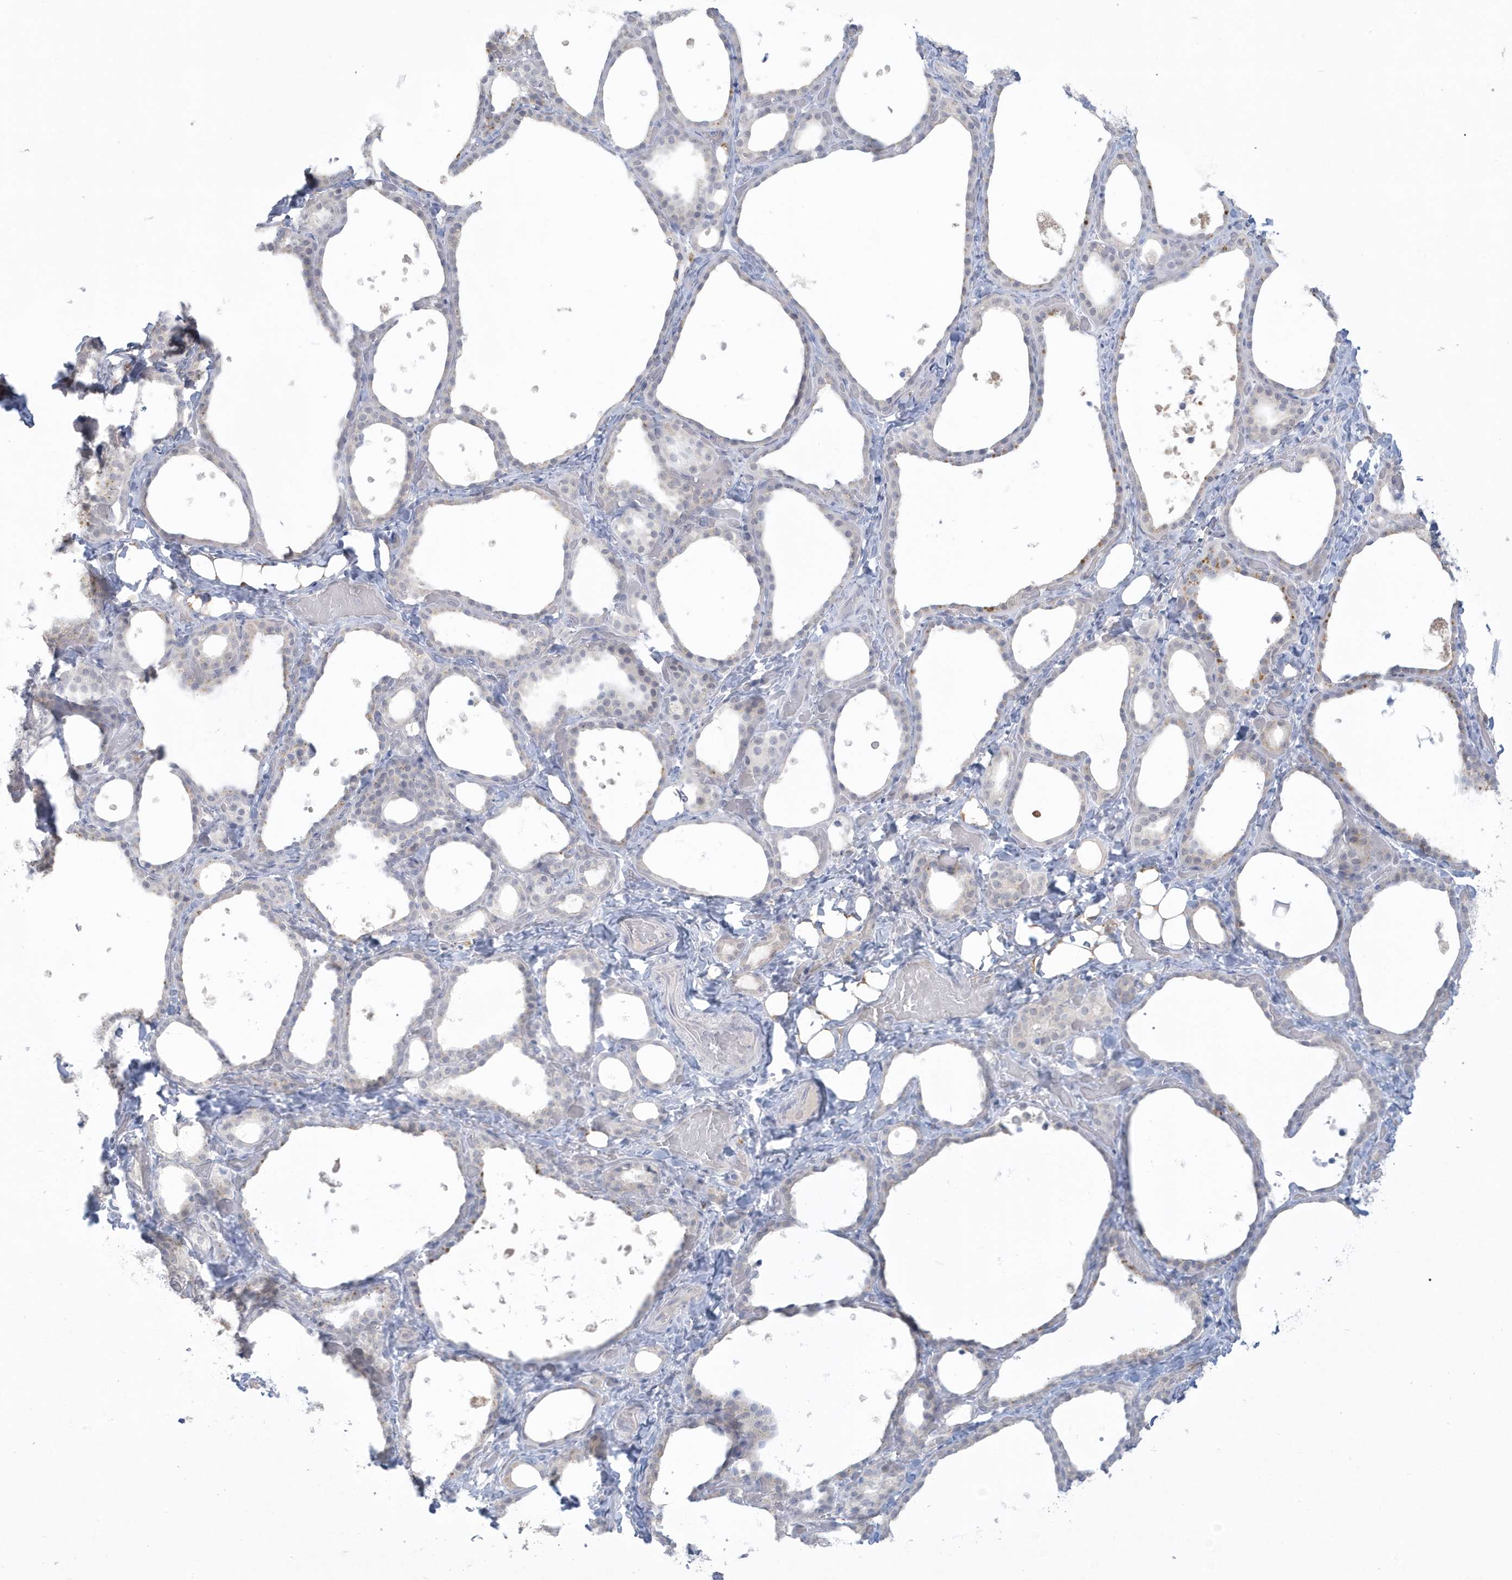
{"staining": {"intensity": "weak", "quantity": "<25%", "location": "nuclear"}, "tissue": "thyroid gland", "cell_type": "Glandular cells", "image_type": "normal", "snomed": [{"axis": "morphology", "description": "Normal tissue, NOS"}, {"axis": "topography", "description": "Thyroid gland"}], "caption": "Human thyroid gland stained for a protein using immunohistochemistry (IHC) shows no positivity in glandular cells.", "gene": "HERC6", "patient": {"sex": "female", "age": 44}}